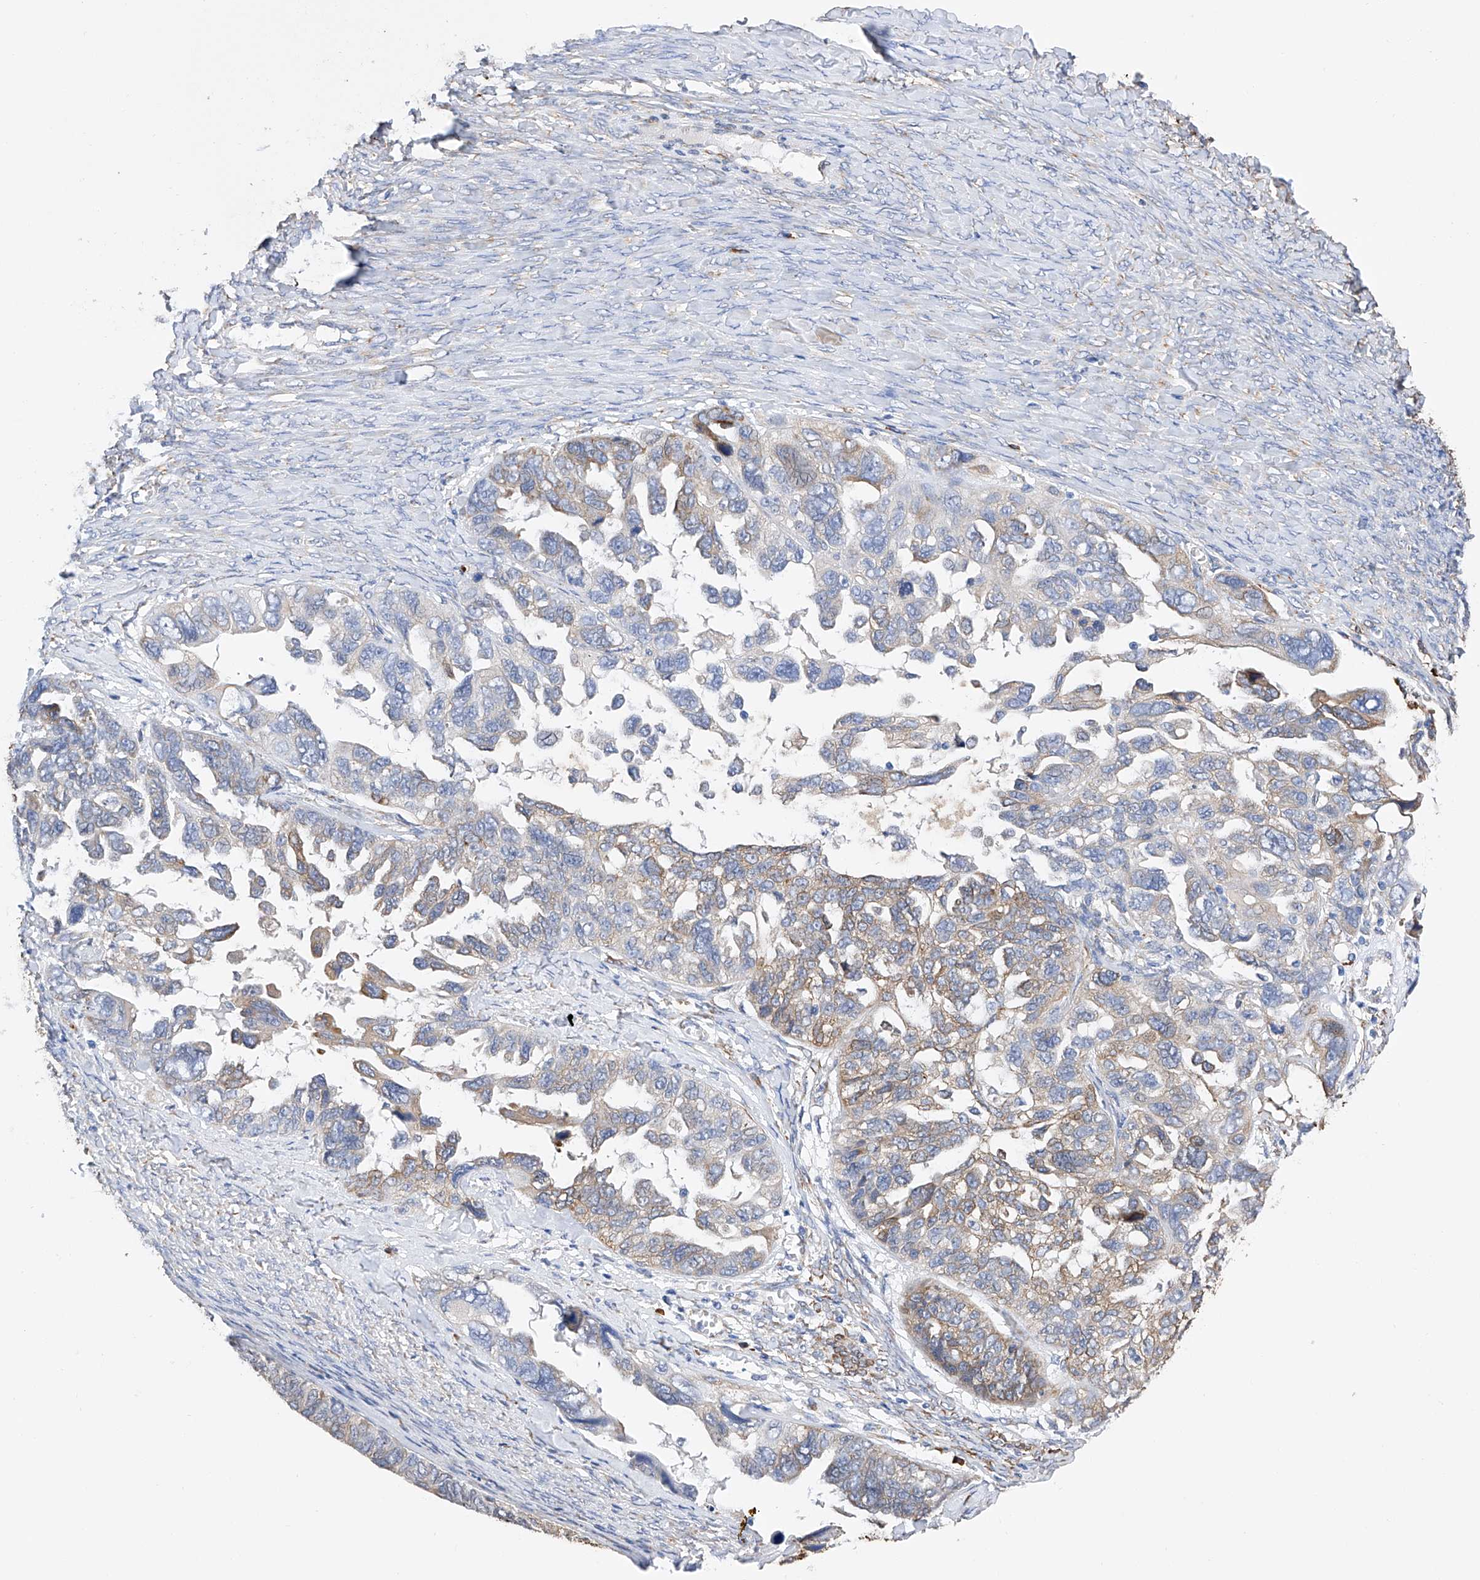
{"staining": {"intensity": "moderate", "quantity": "25%-75%", "location": "cytoplasmic/membranous"}, "tissue": "ovarian cancer", "cell_type": "Tumor cells", "image_type": "cancer", "snomed": [{"axis": "morphology", "description": "Cystadenocarcinoma, serous, NOS"}, {"axis": "topography", "description": "Ovary"}], "caption": "Immunohistochemistry staining of serous cystadenocarcinoma (ovarian), which exhibits medium levels of moderate cytoplasmic/membranous positivity in approximately 25%-75% of tumor cells indicating moderate cytoplasmic/membranous protein staining. The staining was performed using DAB (brown) for protein detection and nuclei were counterstained in hematoxylin (blue).", "gene": "PDIA5", "patient": {"sex": "female", "age": 79}}